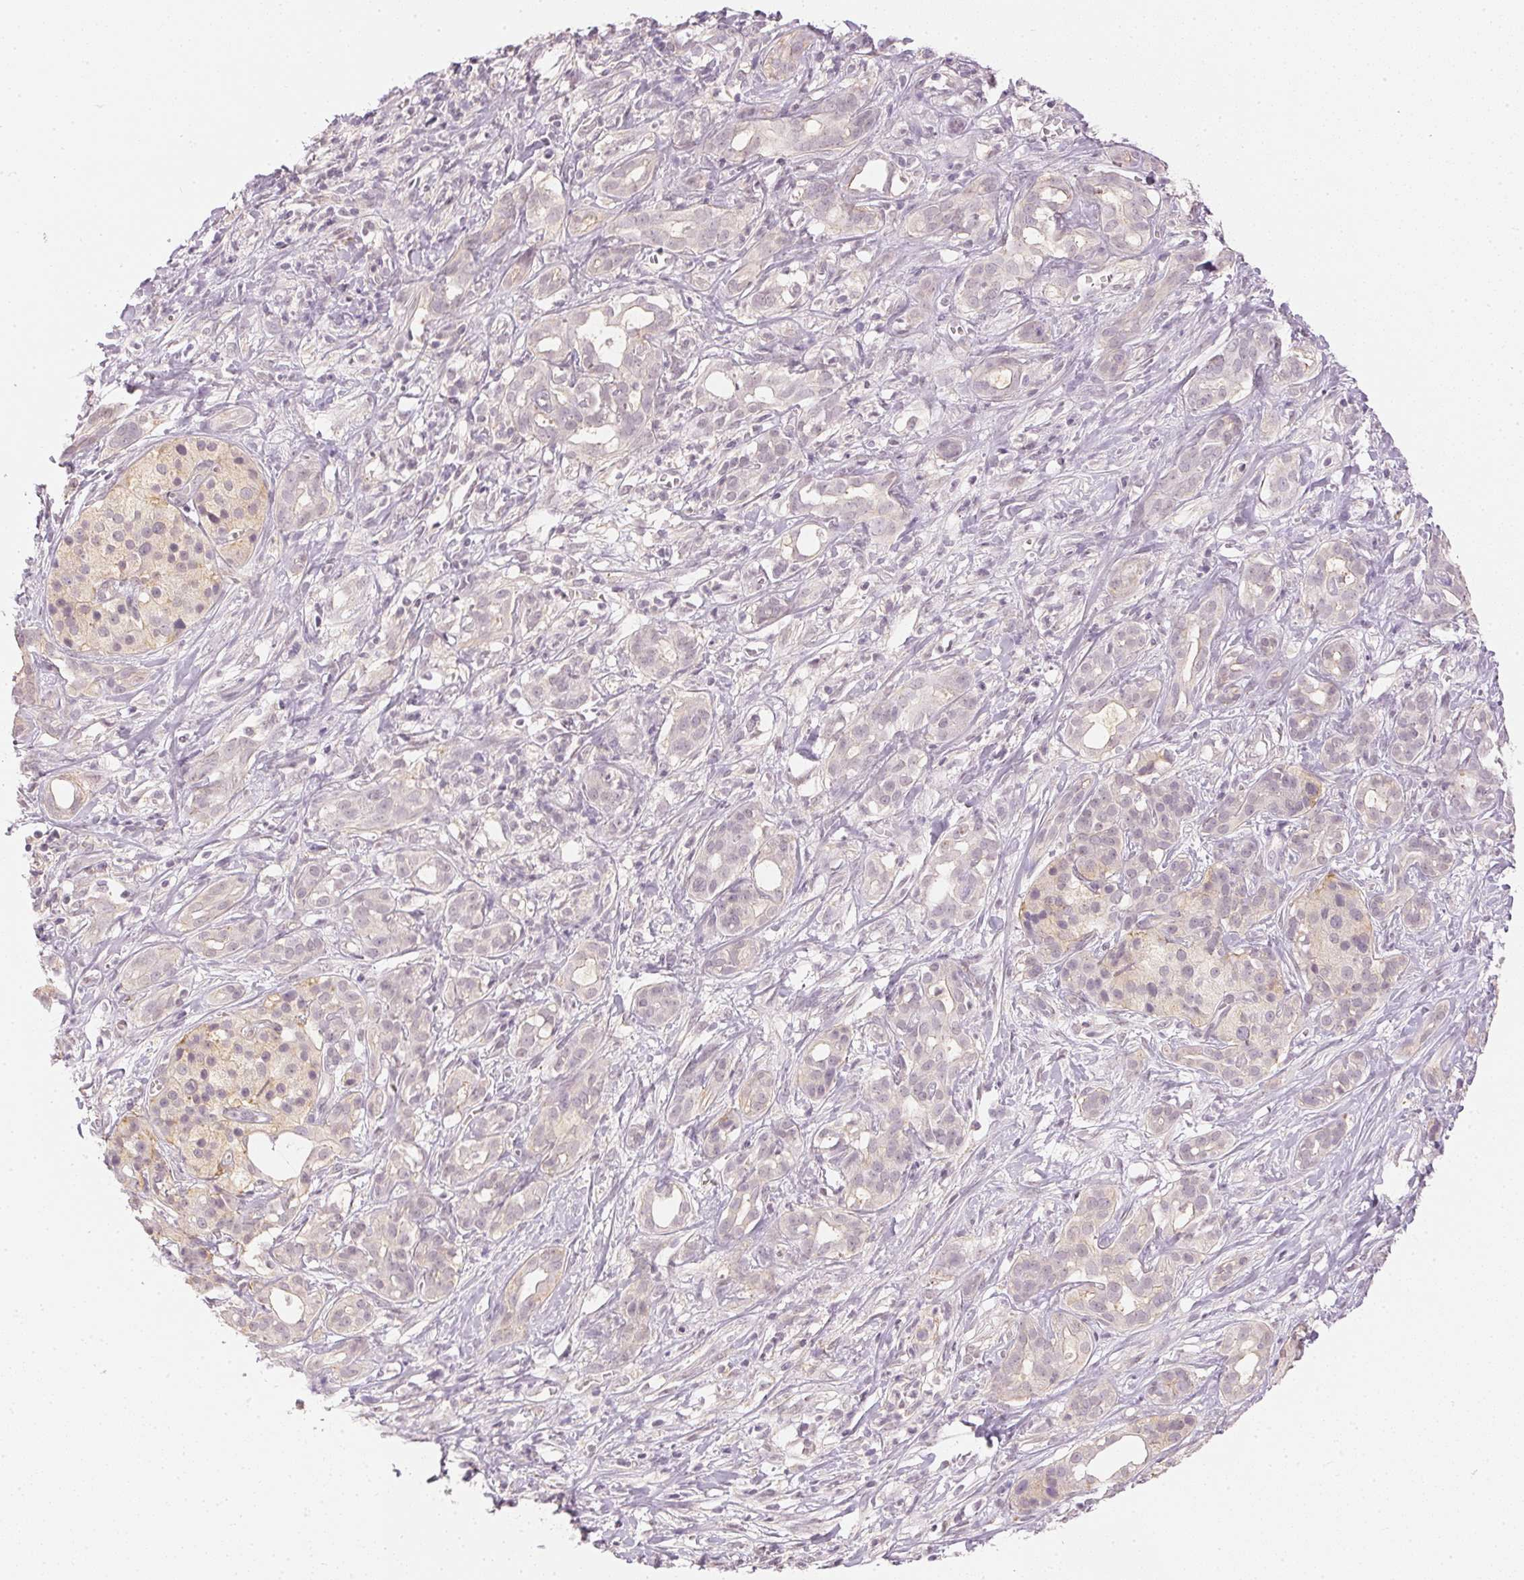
{"staining": {"intensity": "negative", "quantity": "none", "location": "none"}, "tissue": "pancreatic cancer", "cell_type": "Tumor cells", "image_type": "cancer", "snomed": [{"axis": "morphology", "description": "Adenocarcinoma, NOS"}, {"axis": "topography", "description": "Pancreas"}], "caption": "This is an immunohistochemistry image of pancreatic cancer. There is no staining in tumor cells.", "gene": "KPRP", "patient": {"sex": "male", "age": 61}}